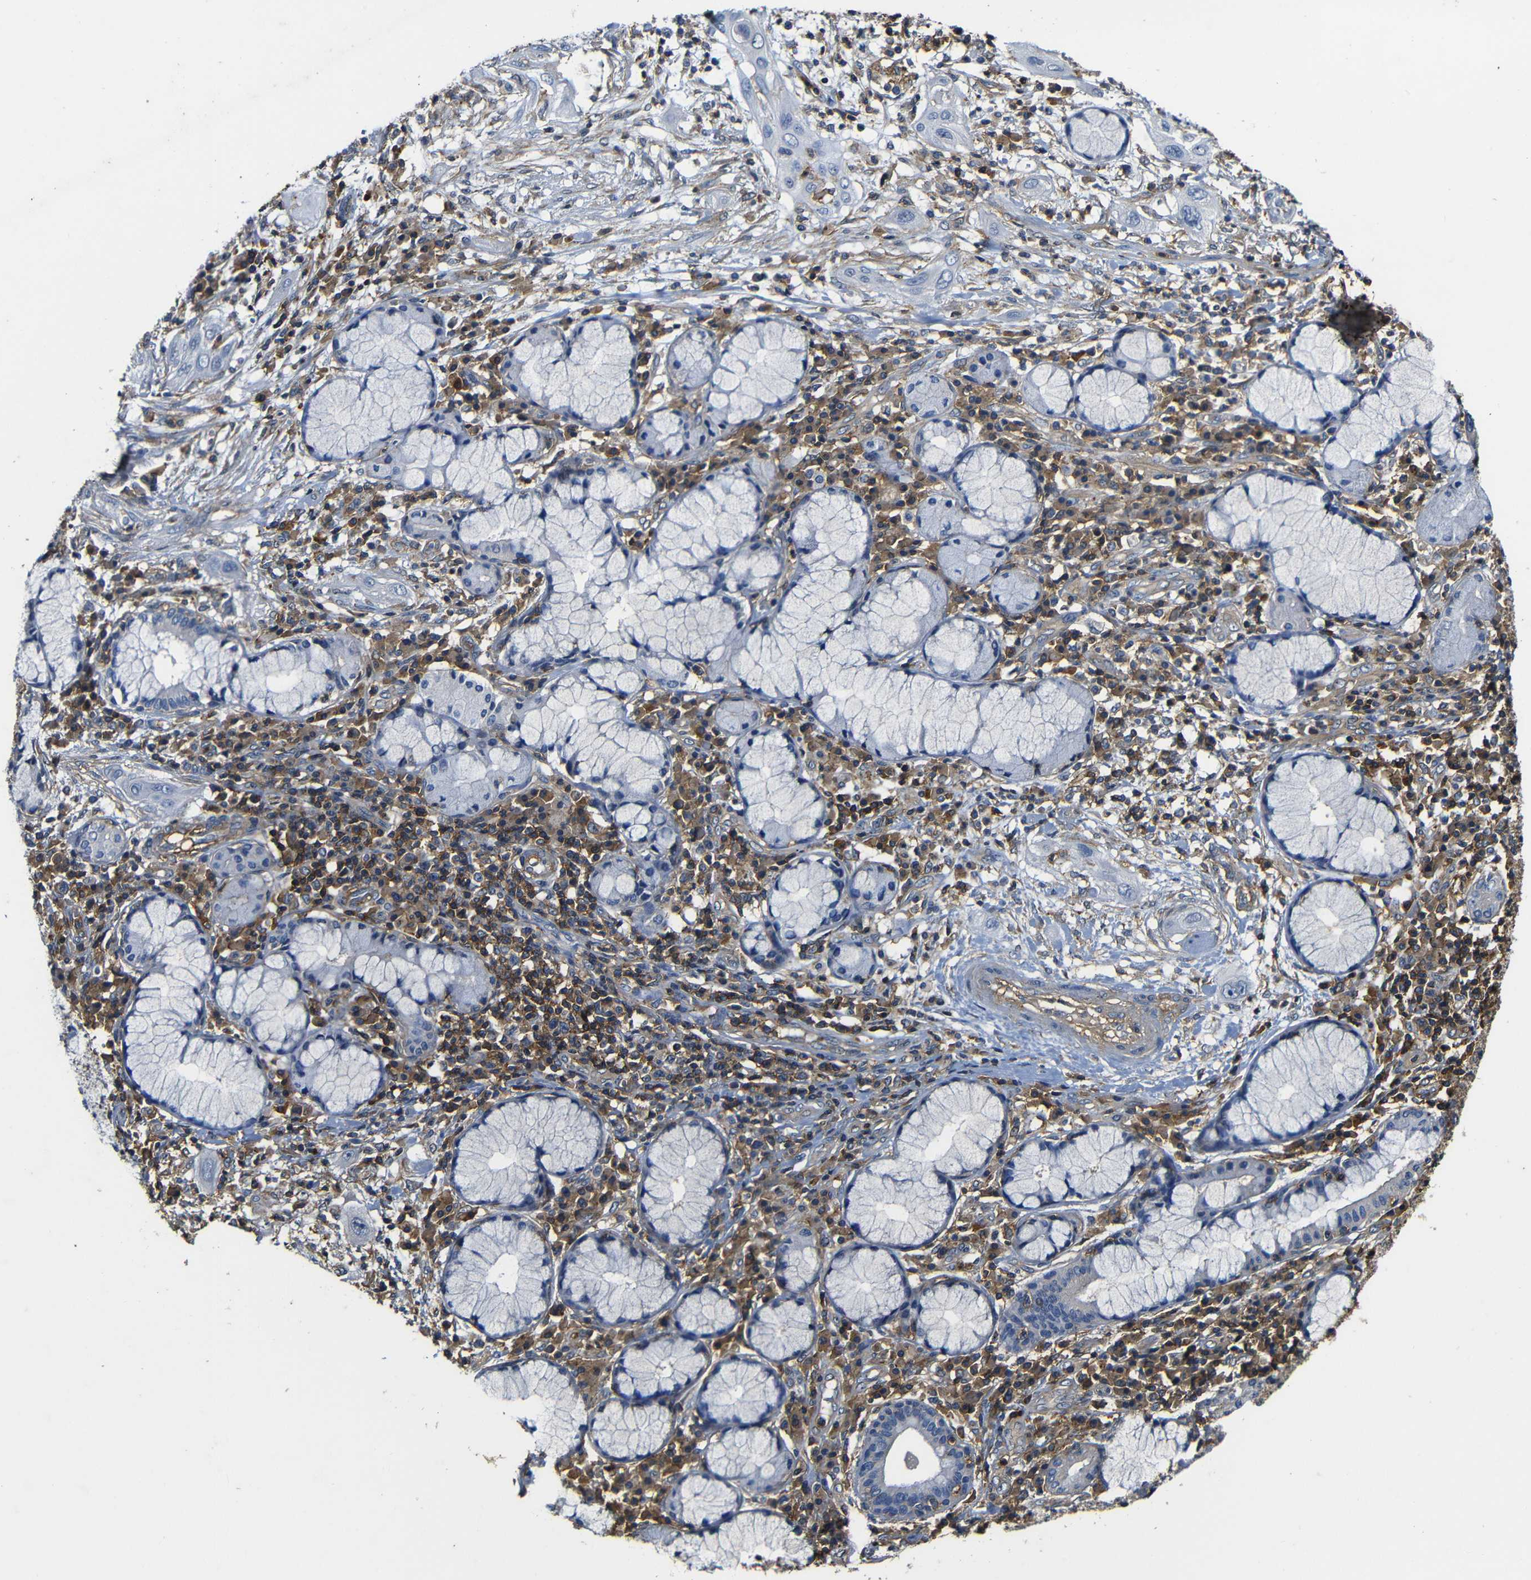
{"staining": {"intensity": "negative", "quantity": "none", "location": "none"}, "tissue": "lung cancer", "cell_type": "Tumor cells", "image_type": "cancer", "snomed": [{"axis": "morphology", "description": "Squamous cell carcinoma, NOS"}, {"axis": "topography", "description": "Lung"}], "caption": "This histopathology image is of lung squamous cell carcinoma stained with IHC to label a protein in brown with the nuclei are counter-stained blue. There is no expression in tumor cells.", "gene": "PI4KA", "patient": {"sex": "female", "age": 47}}